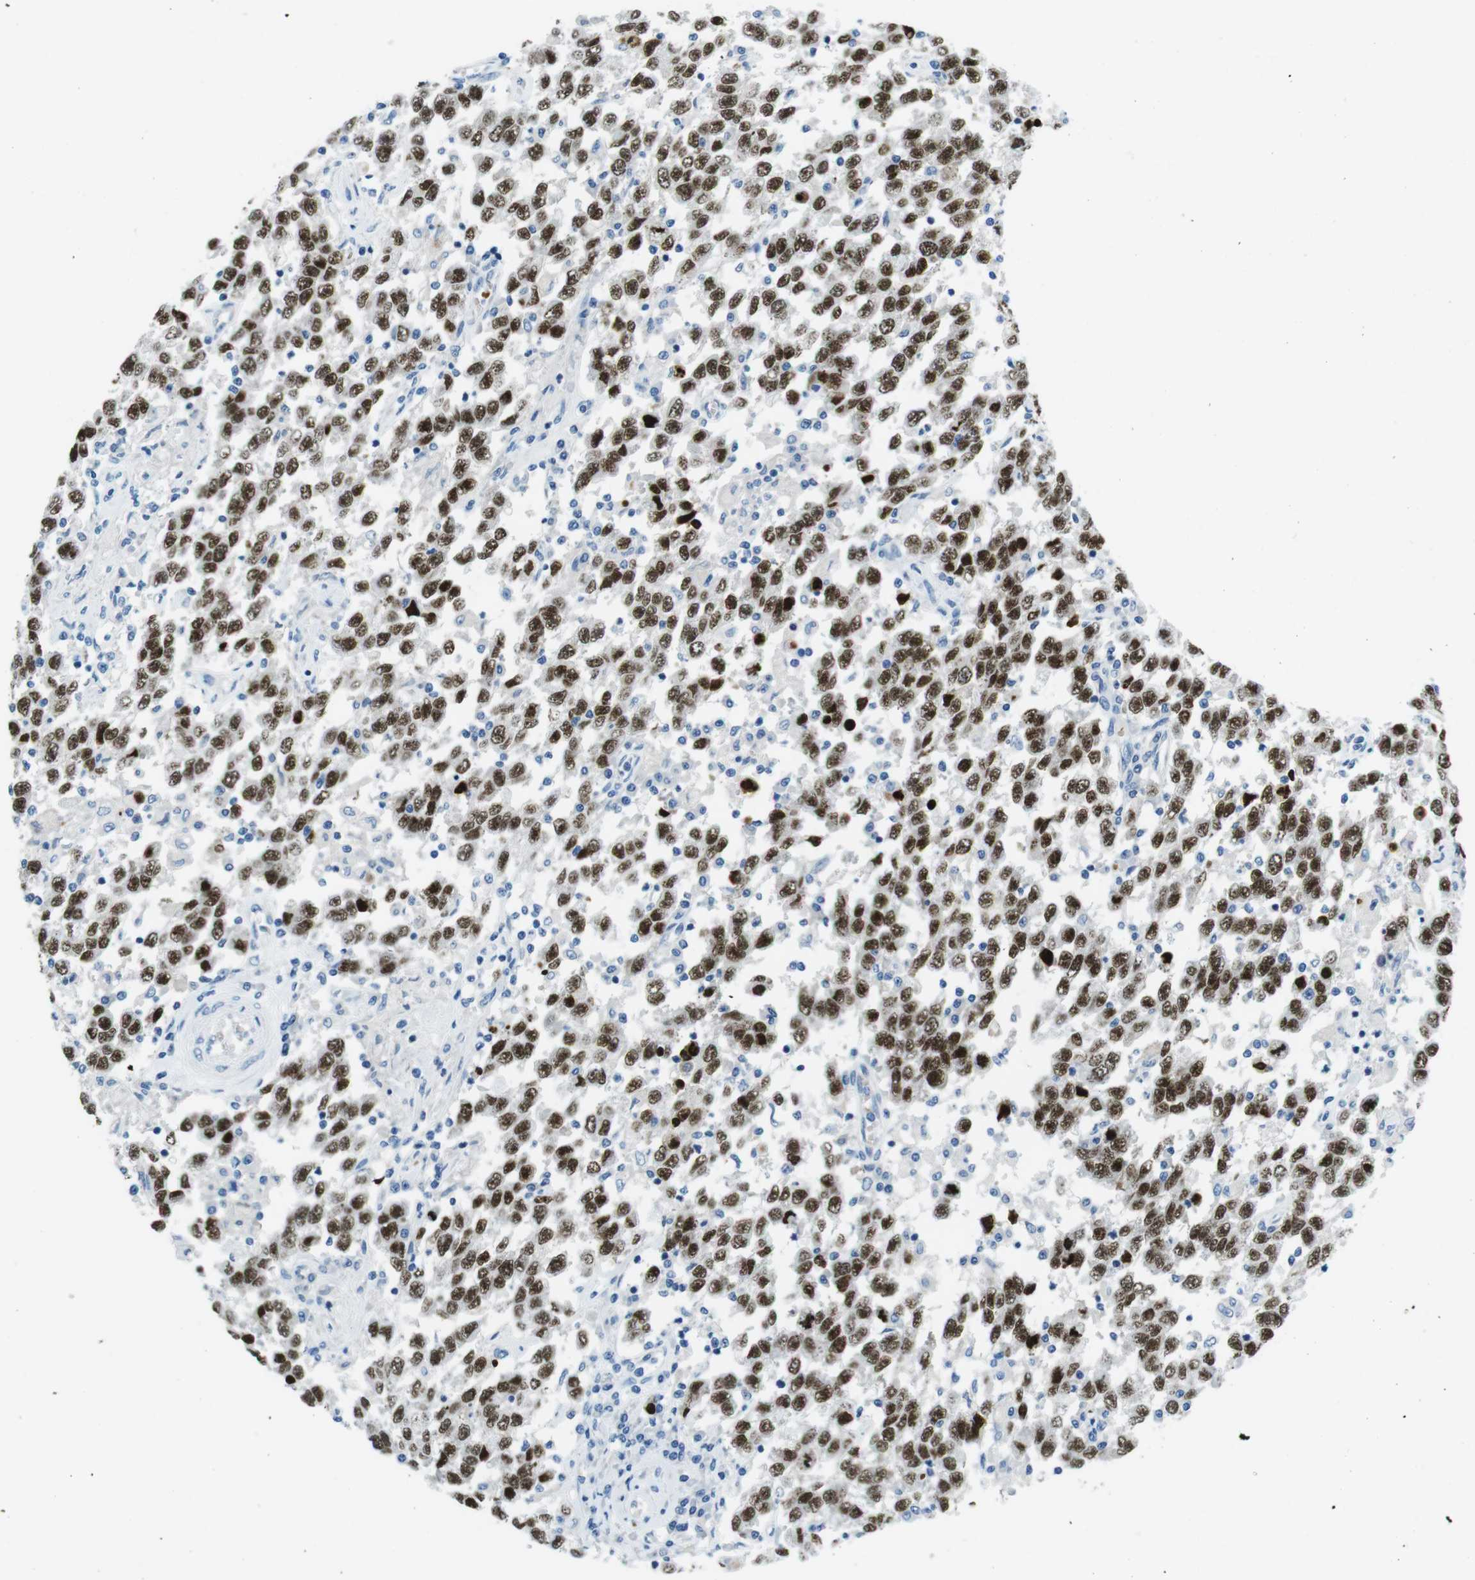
{"staining": {"intensity": "strong", "quantity": ">75%", "location": "nuclear"}, "tissue": "testis cancer", "cell_type": "Tumor cells", "image_type": "cancer", "snomed": [{"axis": "morphology", "description": "Seminoma, NOS"}, {"axis": "topography", "description": "Testis"}], "caption": "Immunohistochemical staining of seminoma (testis) exhibits high levels of strong nuclear protein positivity in about >75% of tumor cells.", "gene": "TFAP2C", "patient": {"sex": "male", "age": 41}}